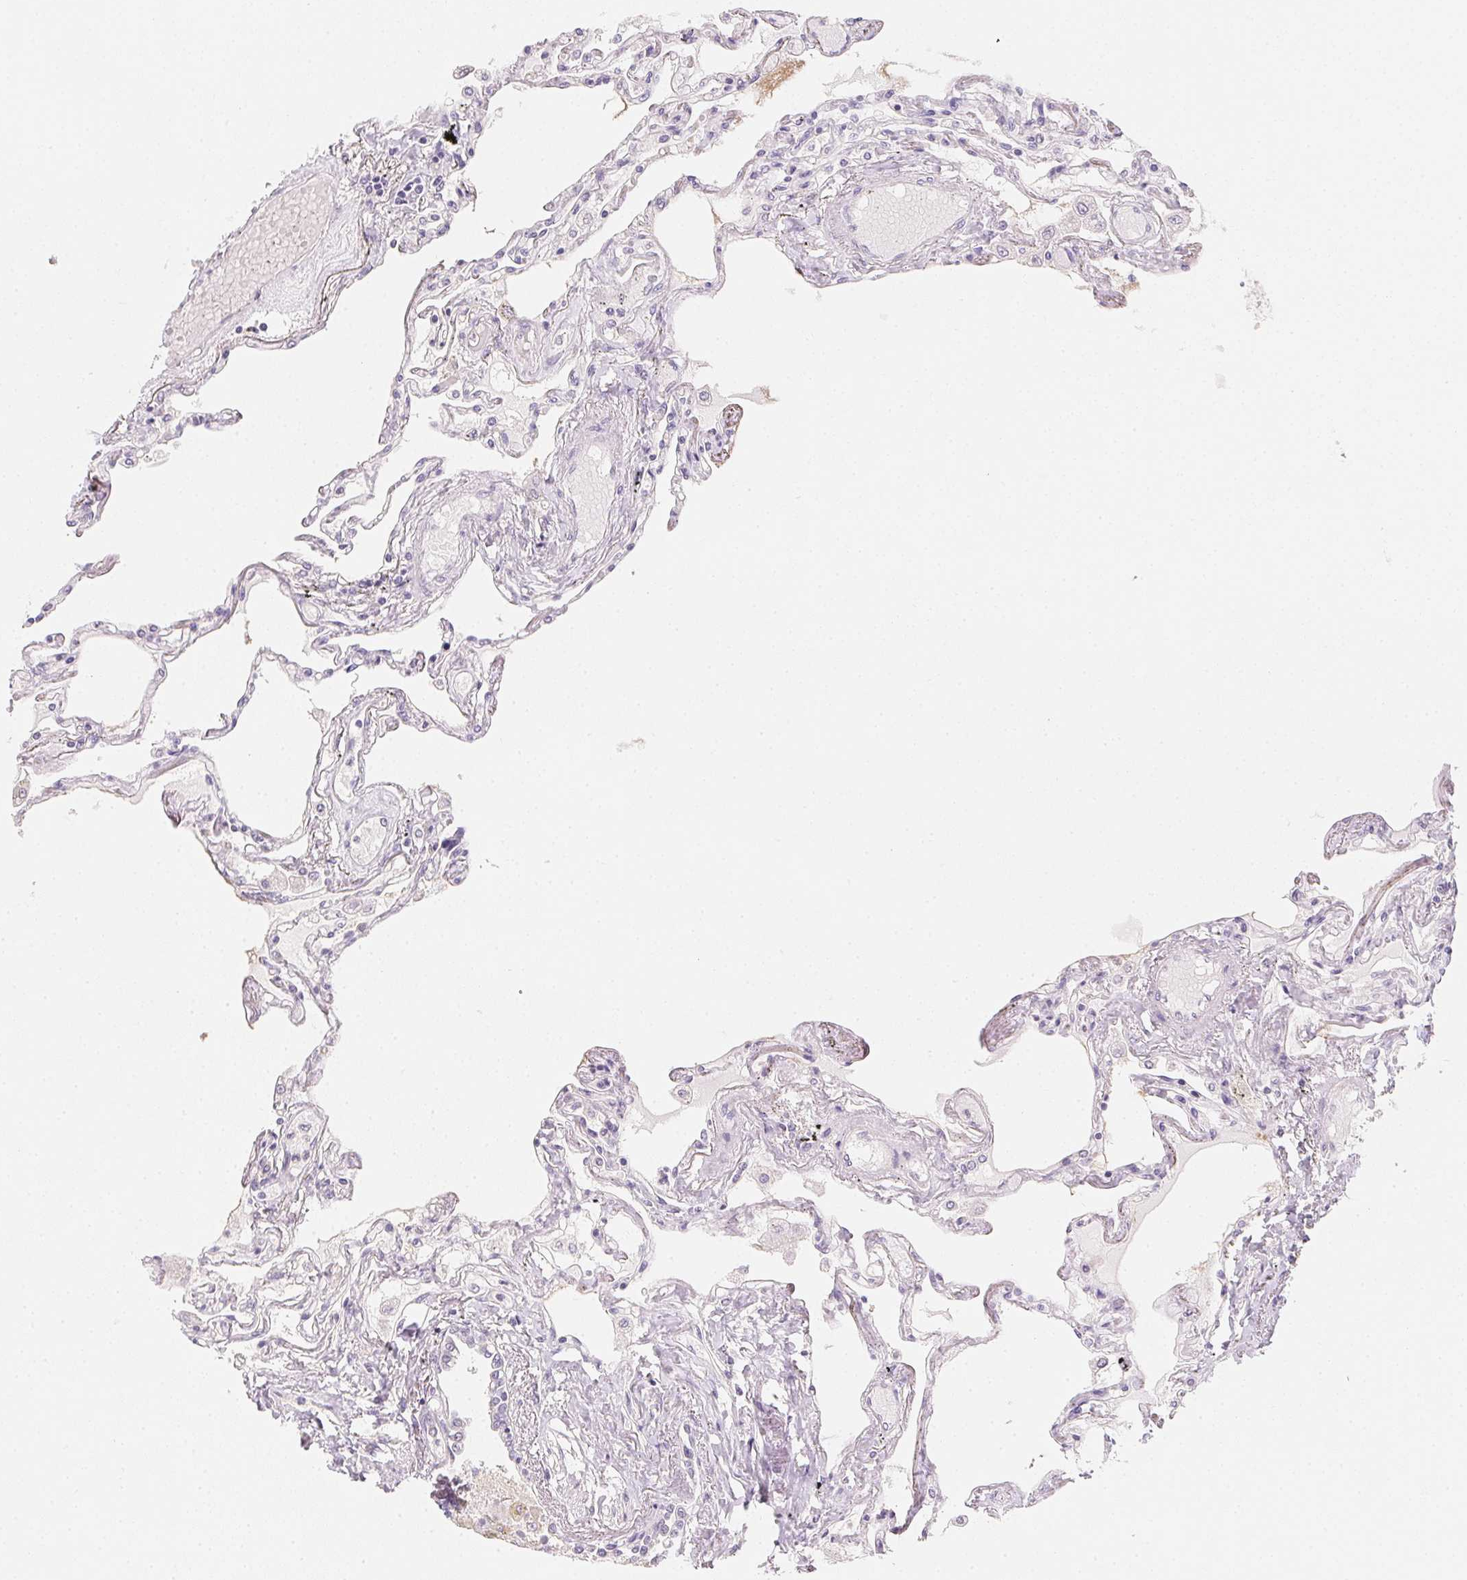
{"staining": {"intensity": "negative", "quantity": "none", "location": "none"}, "tissue": "lung", "cell_type": "Alveolar cells", "image_type": "normal", "snomed": [{"axis": "morphology", "description": "Normal tissue, NOS"}, {"axis": "morphology", "description": "Adenocarcinoma, NOS"}, {"axis": "topography", "description": "Cartilage tissue"}, {"axis": "topography", "description": "Lung"}], "caption": "IHC micrograph of unremarkable lung: lung stained with DAB exhibits no significant protein staining in alveolar cells. (Stains: DAB (3,3'-diaminobenzidine) IHC with hematoxylin counter stain, Microscopy: brightfield microscopy at high magnification).", "gene": "ZBBX", "patient": {"sex": "female", "age": 67}}